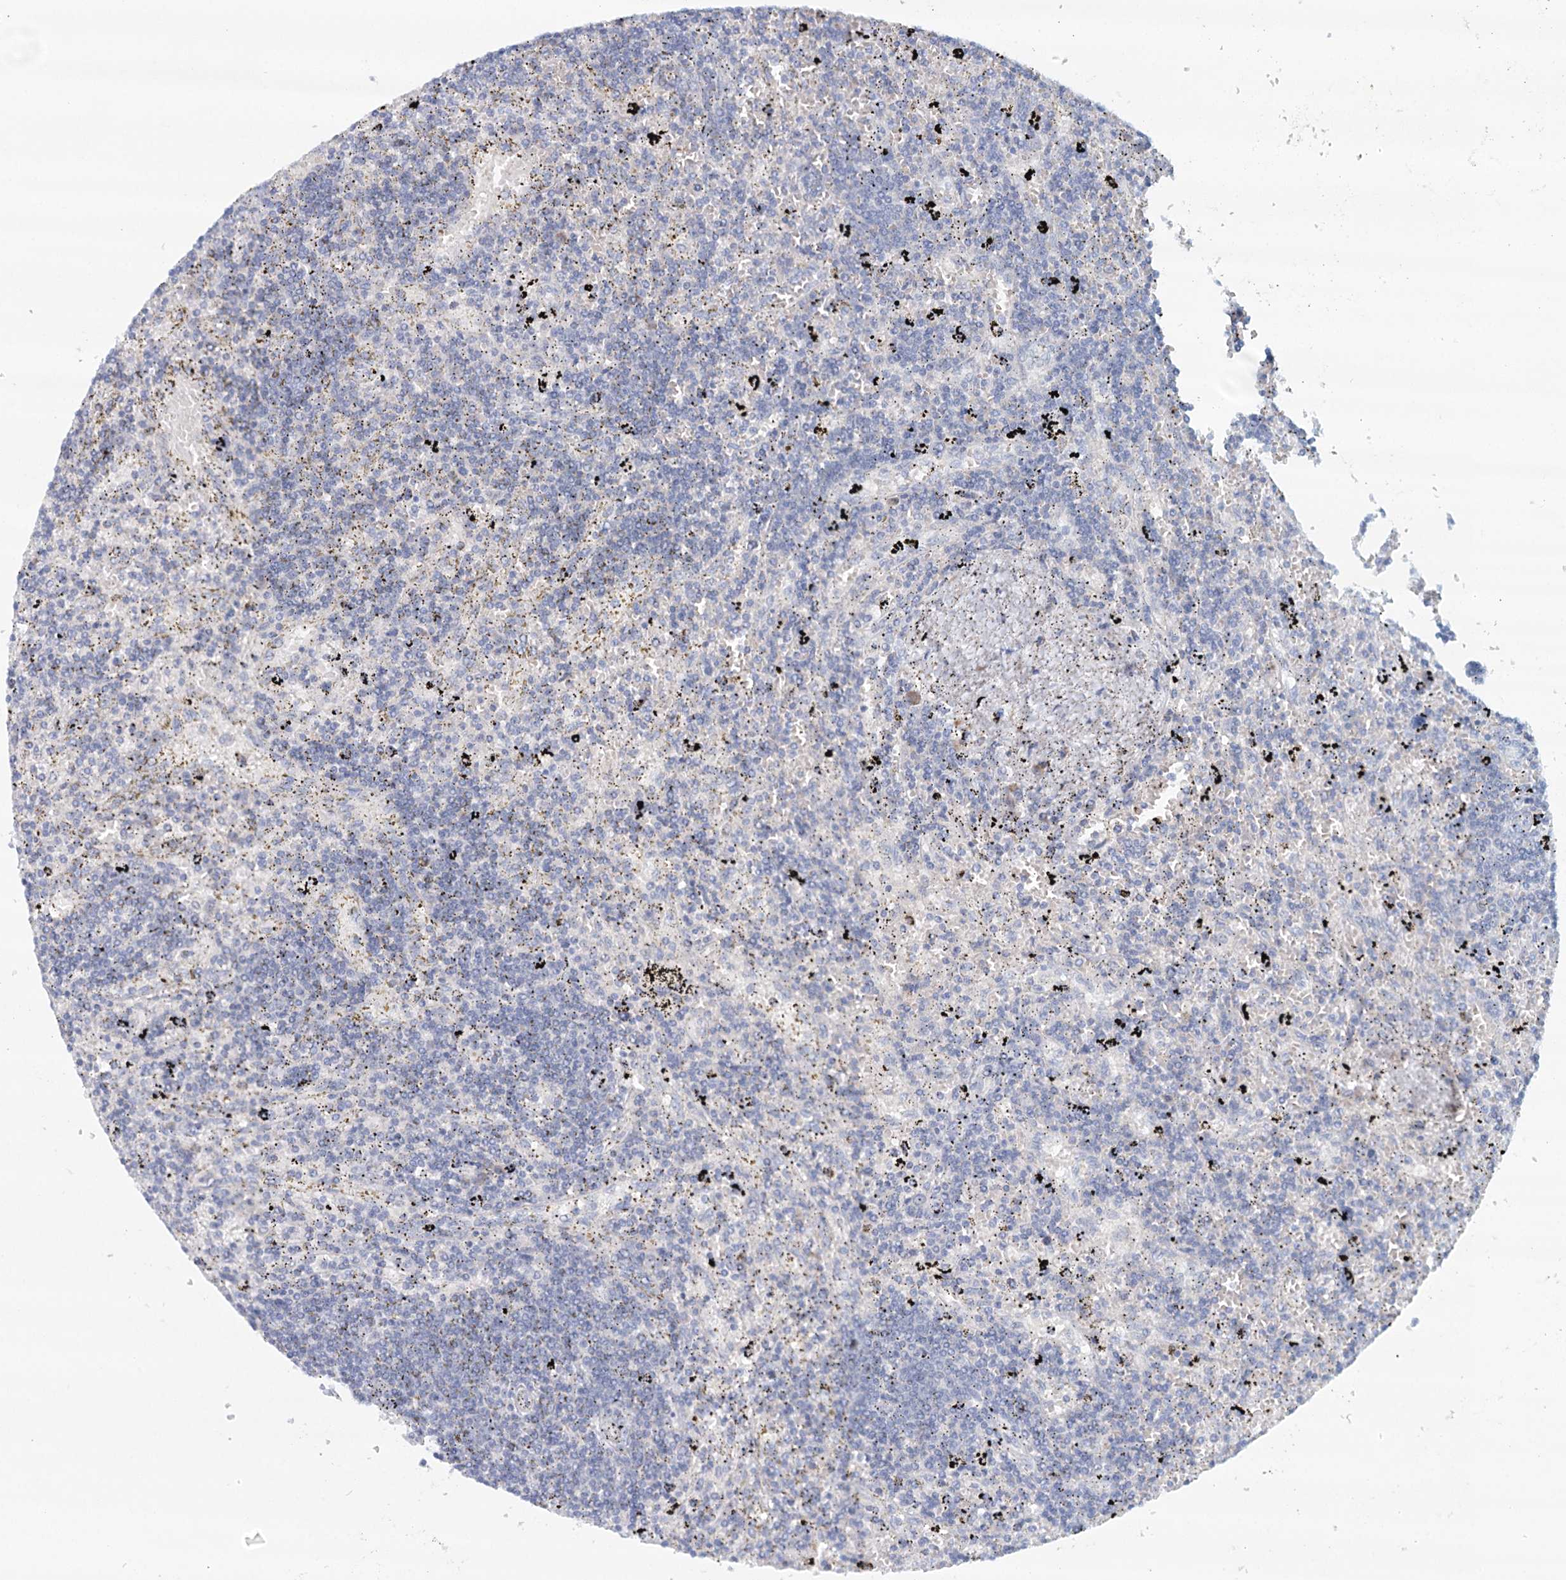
{"staining": {"intensity": "negative", "quantity": "none", "location": "none"}, "tissue": "lymphoma", "cell_type": "Tumor cells", "image_type": "cancer", "snomed": [{"axis": "morphology", "description": "Malignant lymphoma, non-Hodgkin's type, Low grade"}, {"axis": "topography", "description": "Spleen"}], "caption": "Immunohistochemistry of human lymphoma exhibits no expression in tumor cells. (Brightfield microscopy of DAB IHC at high magnification).", "gene": "RBM43", "patient": {"sex": "male", "age": 76}}